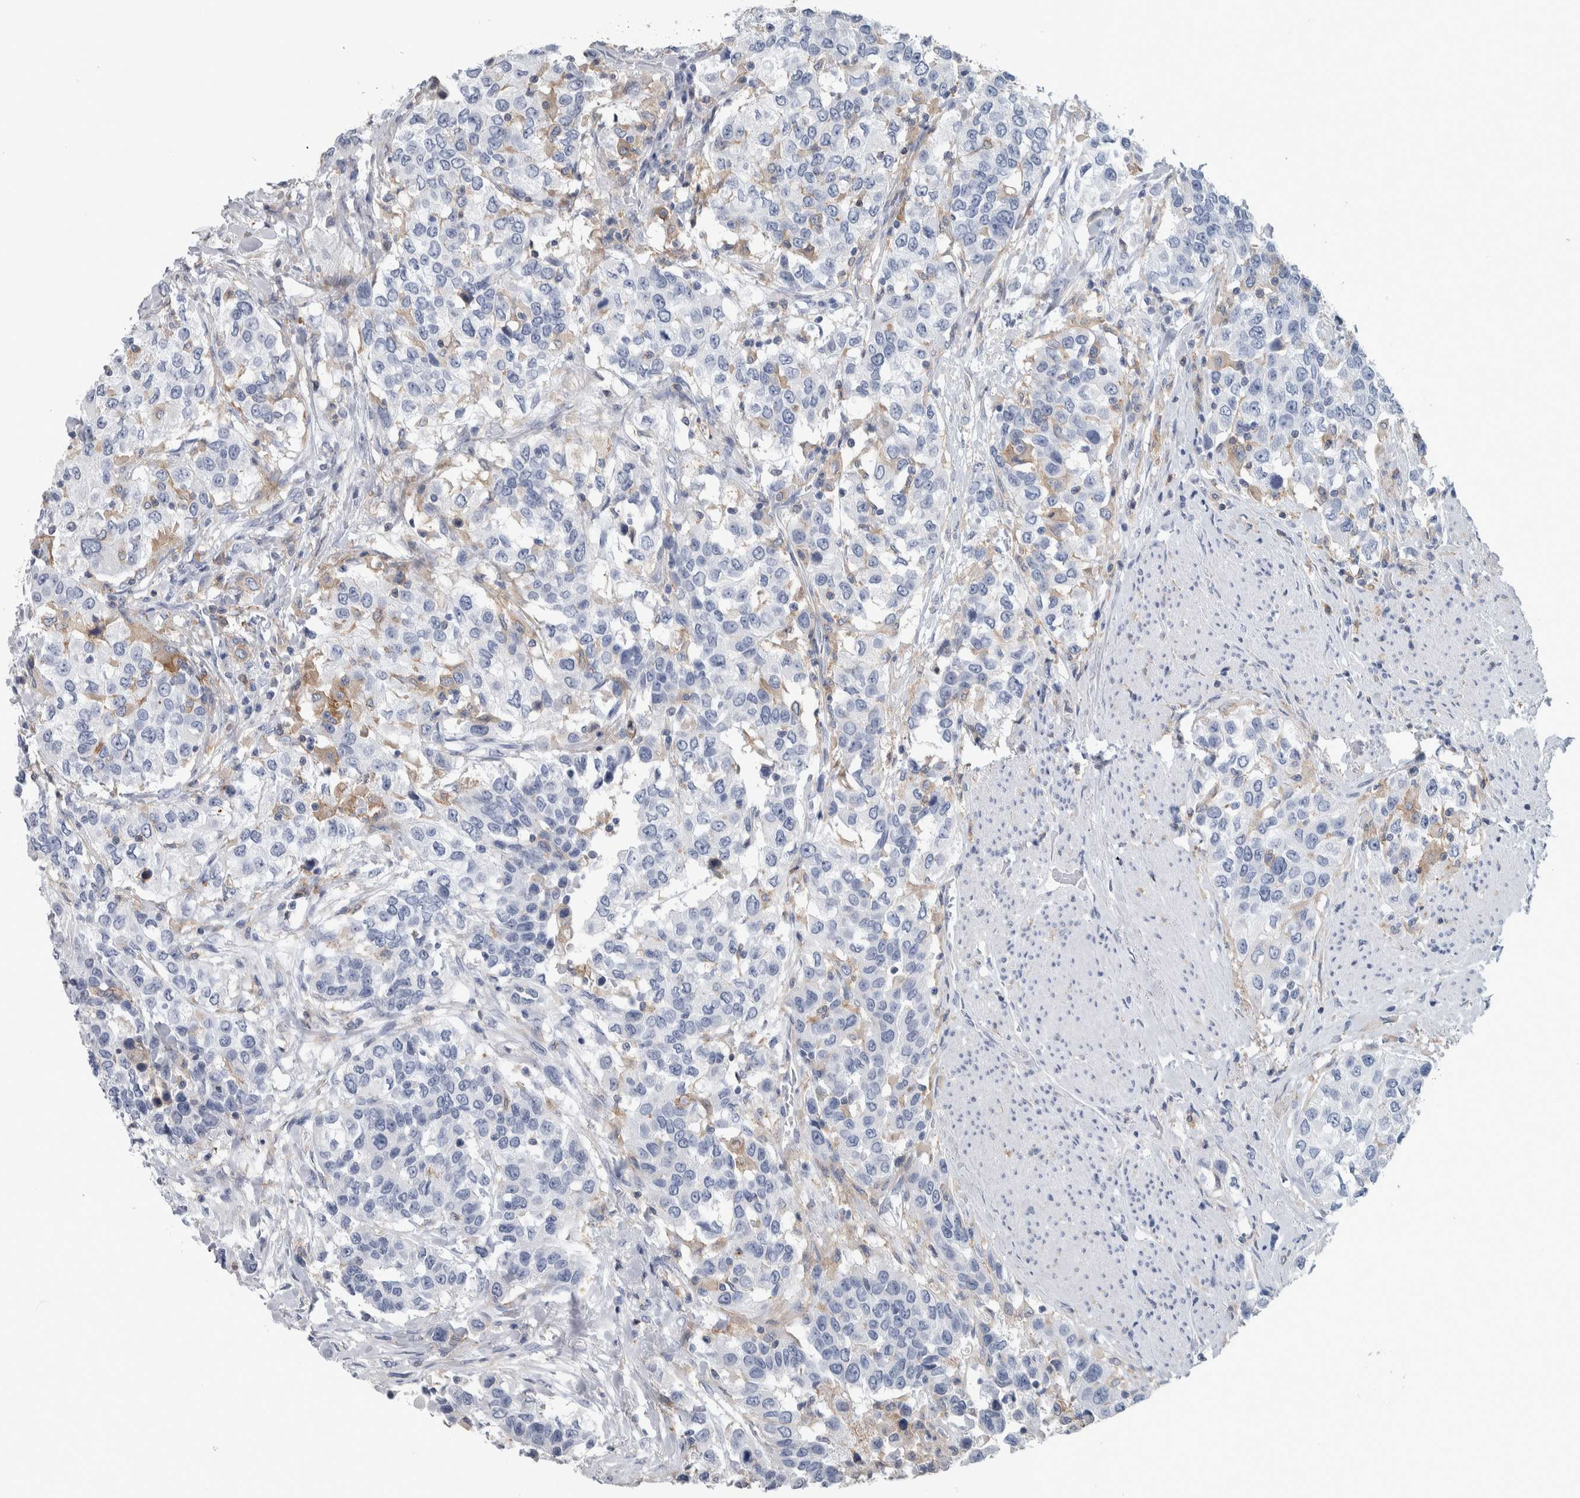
{"staining": {"intensity": "negative", "quantity": "none", "location": "none"}, "tissue": "urothelial cancer", "cell_type": "Tumor cells", "image_type": "cancer", "snomed": [{"axis": "morphology", "description": "Urothelial carcinoma, High grade"}, {"axis": "topography", "description": "Urinary bladder"}], "caption": "Tumor cells show no significant expression in urothelial cancer. (Stains: DAB immunohistochemistry (IHC) with hematoxylin counter stain, Microscopy: brightfield microscopy at high magnification).", "gene": "SKAP2", "patient": {"sex": "female", "age": 80}}